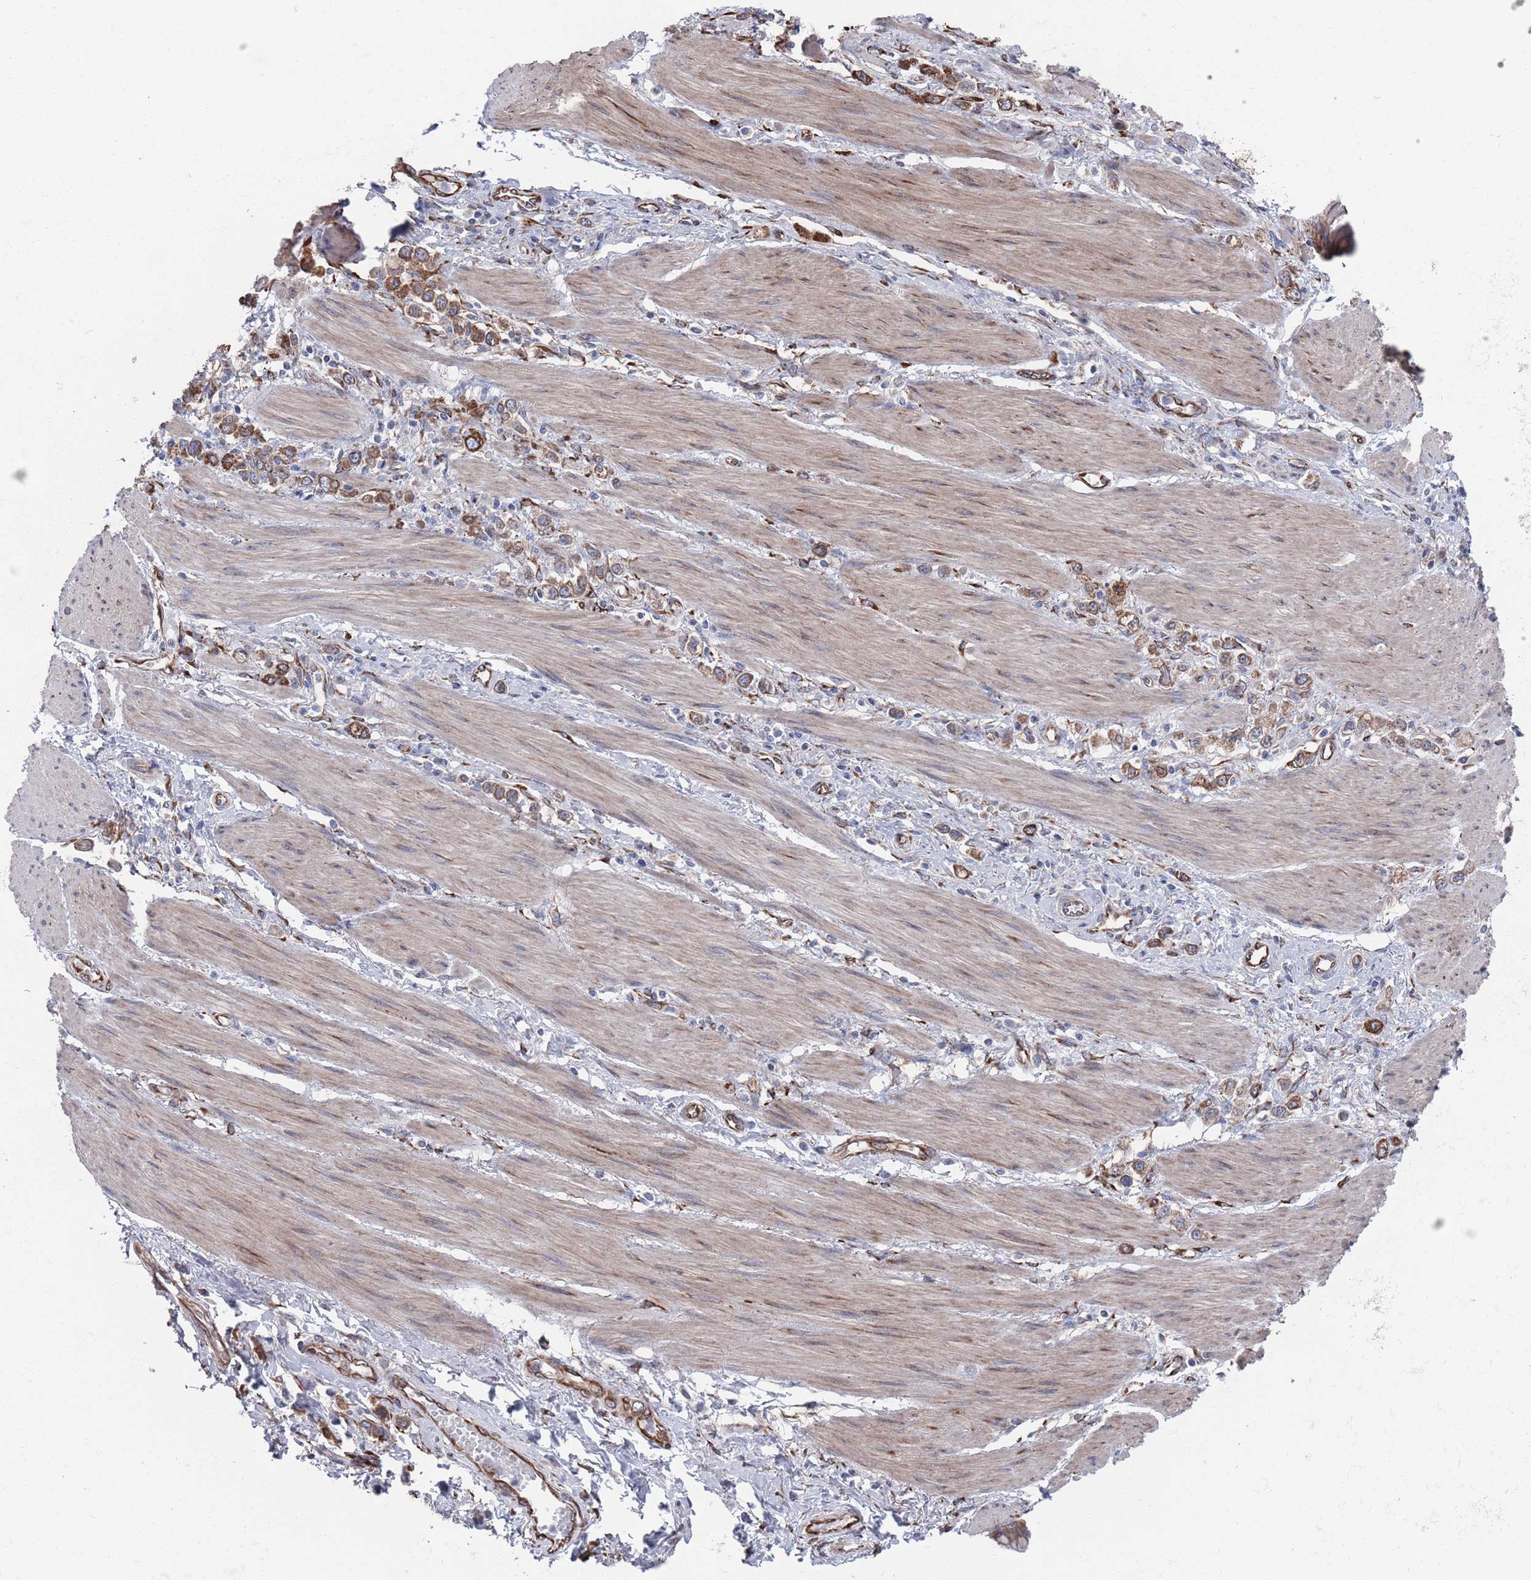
{"staining": {"intensity": "strong", "quantity": ">75%", "location": "cytoplasmic/membranous"}, "tissue": "stomach cancer", "cell_type": "Tumor cells", "image_type": "cancer", "snomed": [{"axis": "morphology", "description": "Adenocarcinoma, NOS"}, {"axis": "topography", "description": "Stomach"}], "caption": "Protein staining of adenocarcinoma (stomach) tissue exhibits strong cytoplasmic/membranous staining in approximately >75% of tumor cells.", "gene": "CCDC106", "patient": {"sex": "female", "age": 65}}